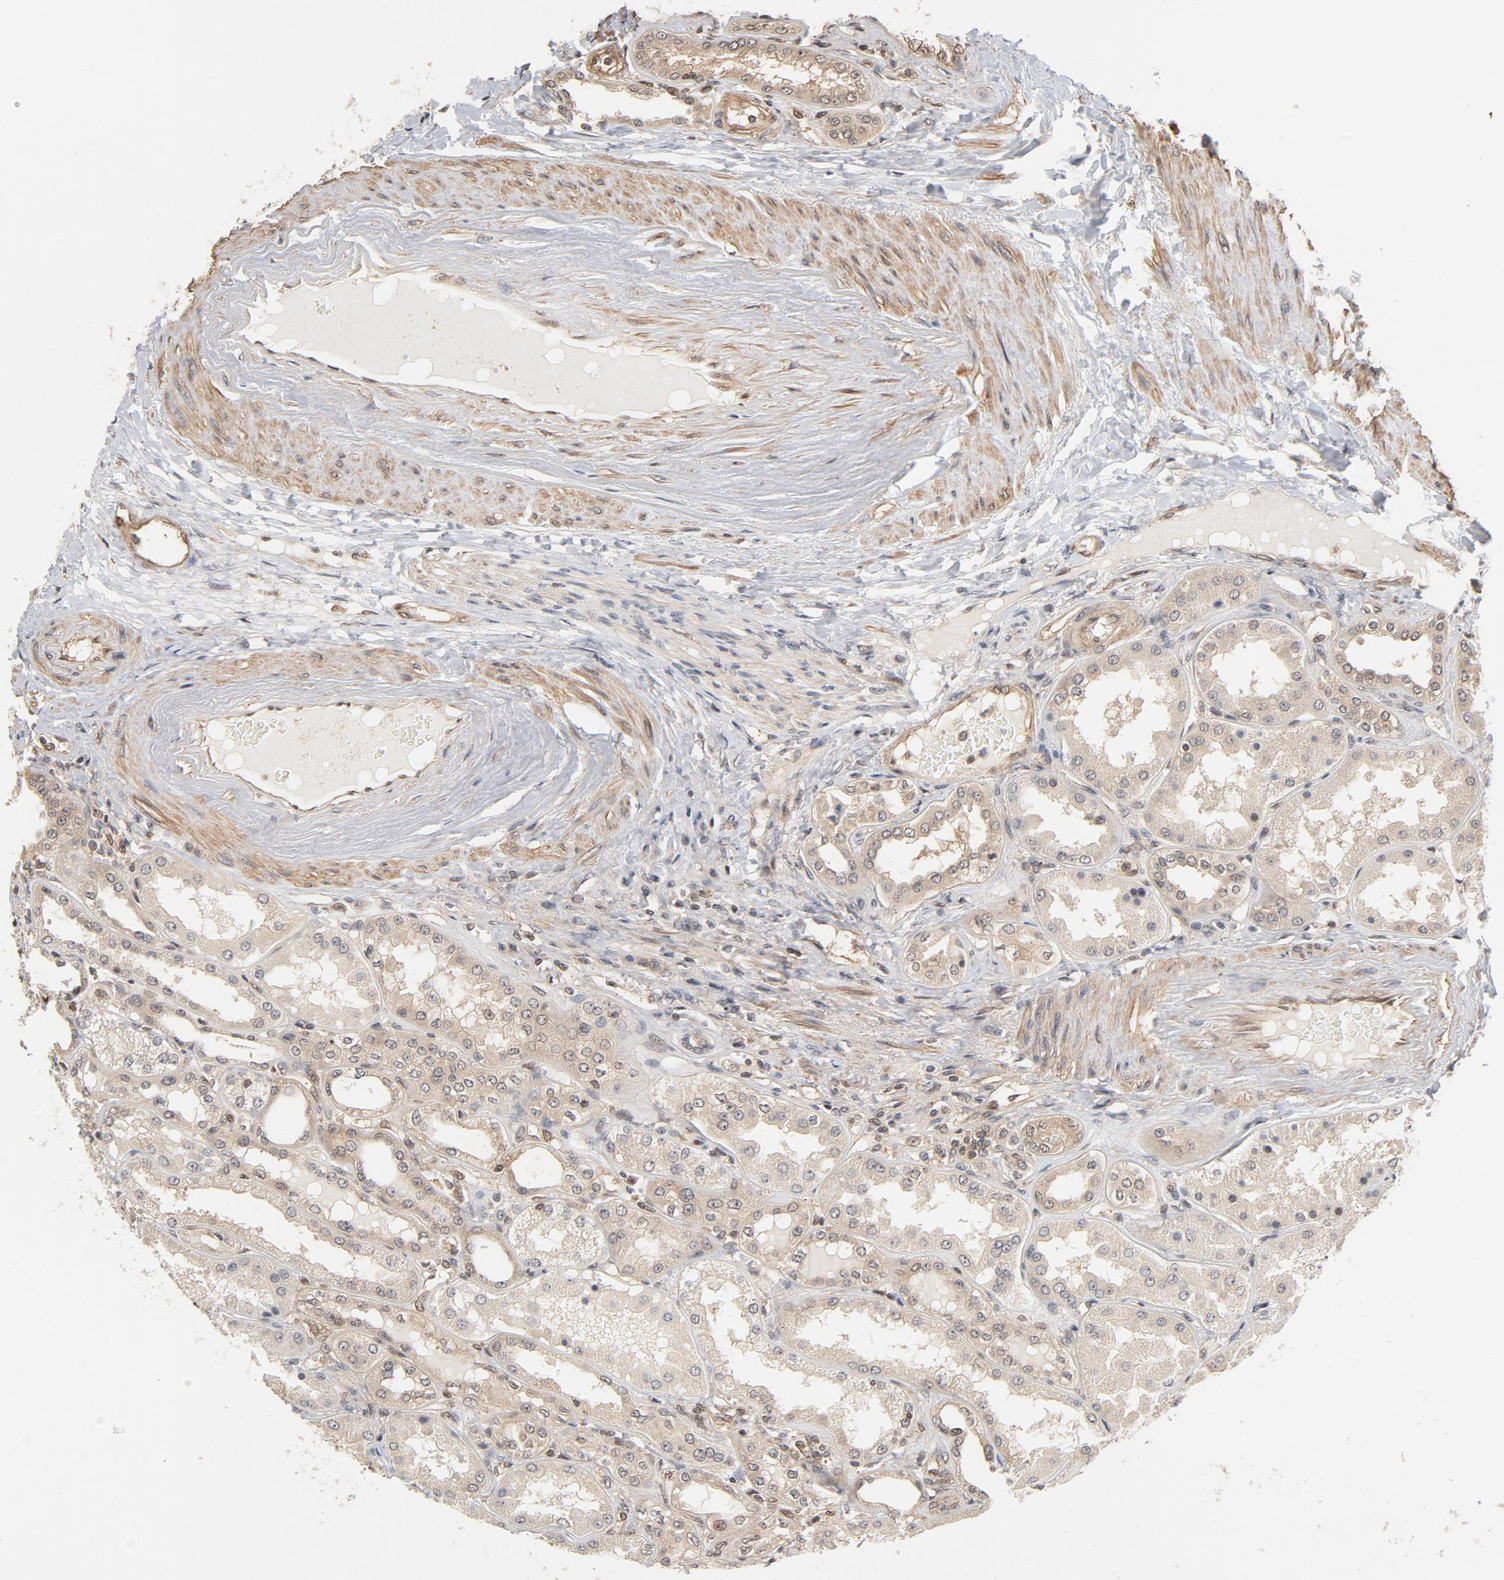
{"staining": {"intensity": "moderate", "quantity": ">75%", "location": "cytoplasmic/membranous,nuclear"}, "tissue": "kidney", "cell_type": "Cells in glomeruli", "image_type": "normal", "snomed": [{"axis": "morphology", "description": "Normal tissue, NOS"}, {"axis": "topography", "description": "Kidney"}], "caption": "High-power microscopy captured an immunohistochemistry (IHC) image of unremarkable kidney, revealing moderate cytoplasmic/membranous,nuclear positivity in approximately >75% of cells in glomeruli. Using DAB (3,3'-diaminobenzidine) (brown) and hematoxylin (blue) stains, captured at high magnification using brightfield microscopy.", "gene": "CDC37", "patient": {"sex": "female", "age": 56}}